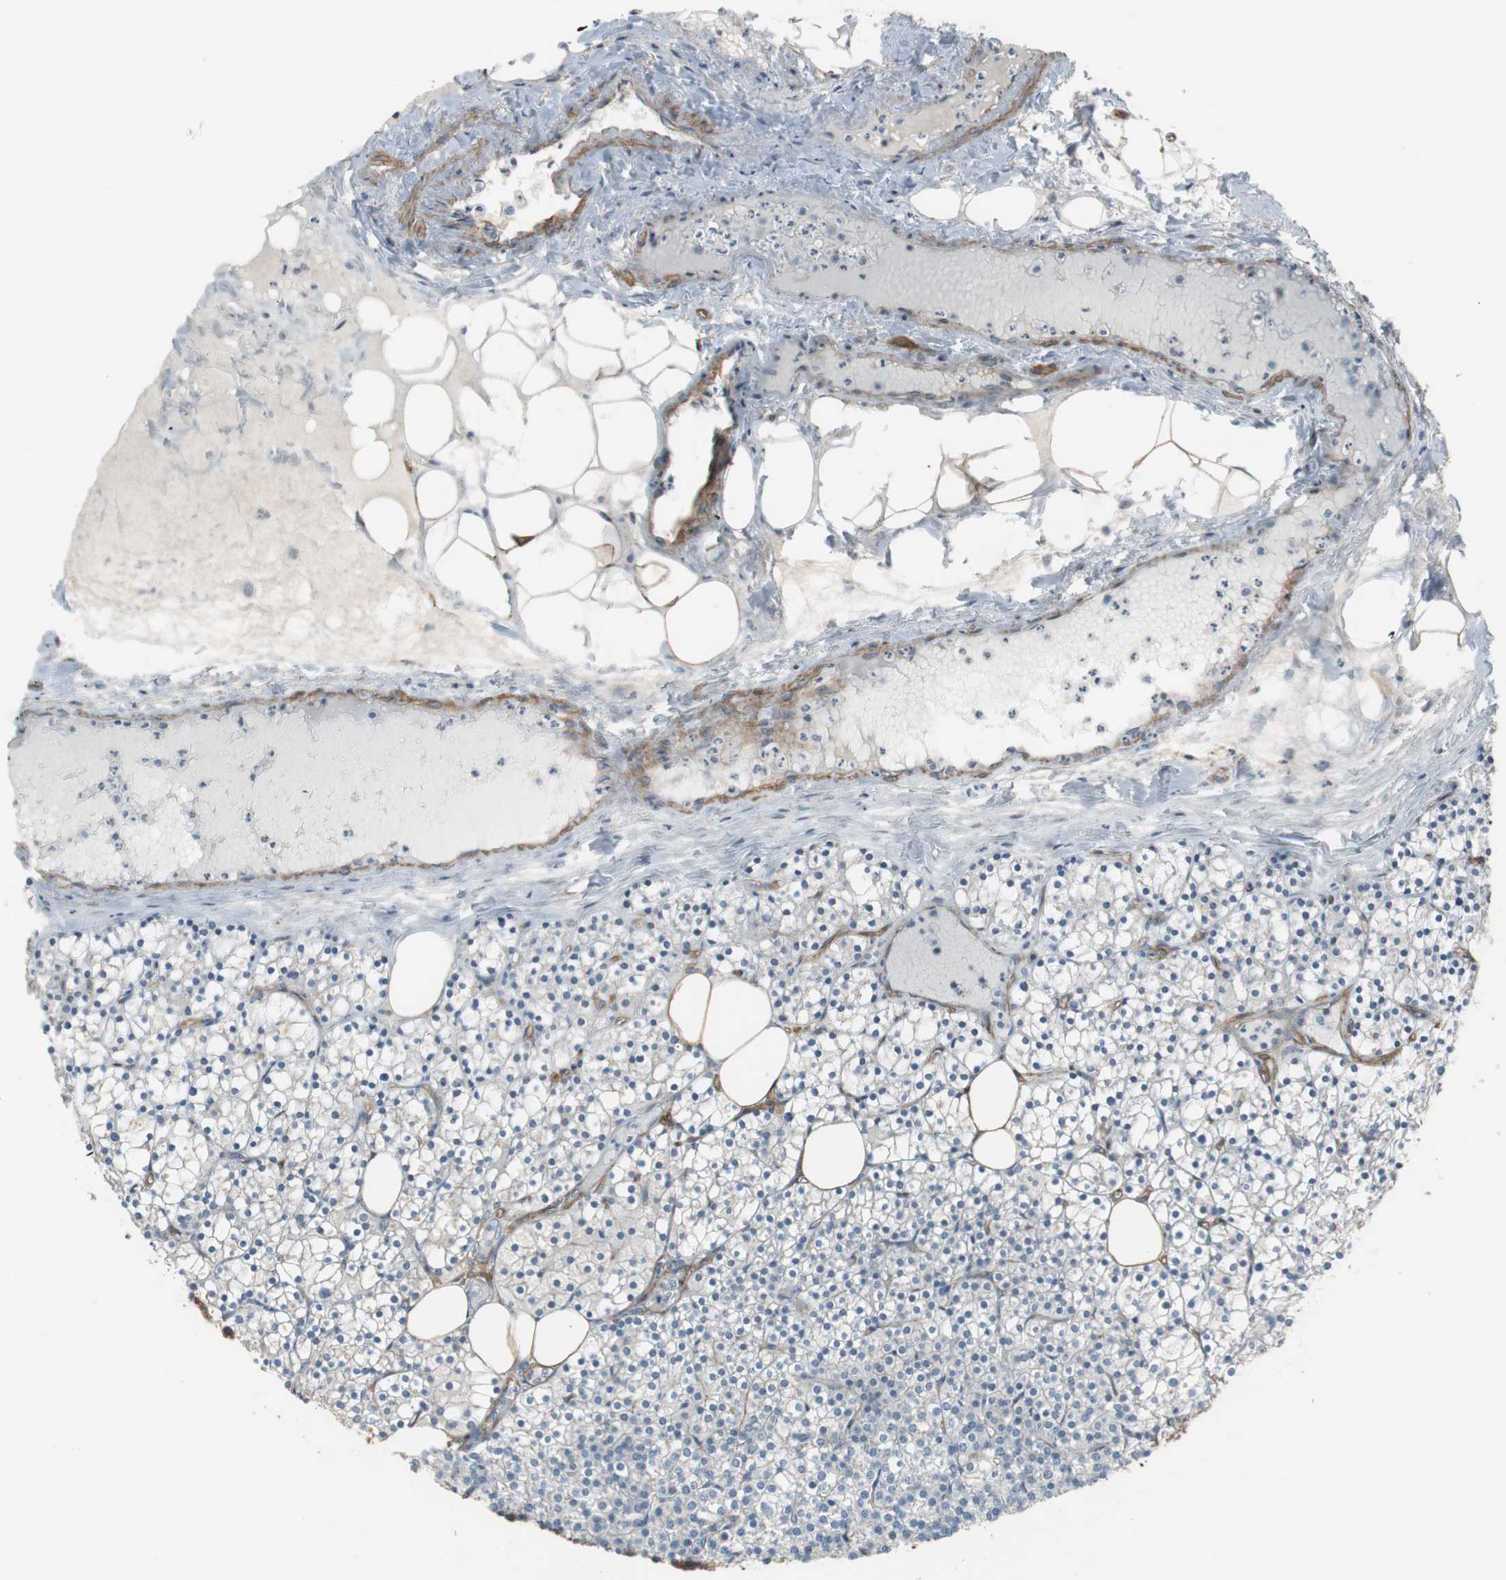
{"staining": {"intensity": "negative", "quantity": "none", "location": "none"}, "tissue": "parathyroid gland", "cell_type": "Glandular cells", "image_type": "normal", "snomed": [{"axis": "morphology", "description": "Normal tissue, NOS"}, {"axis": "topography", "description": "Parathyroid gland"}], "caption": "The image exhibits no significant staining in glandular cells of parathyroid gland.", "gene": "GRHL1", "patient": {"sex": "female", "age": 63}}